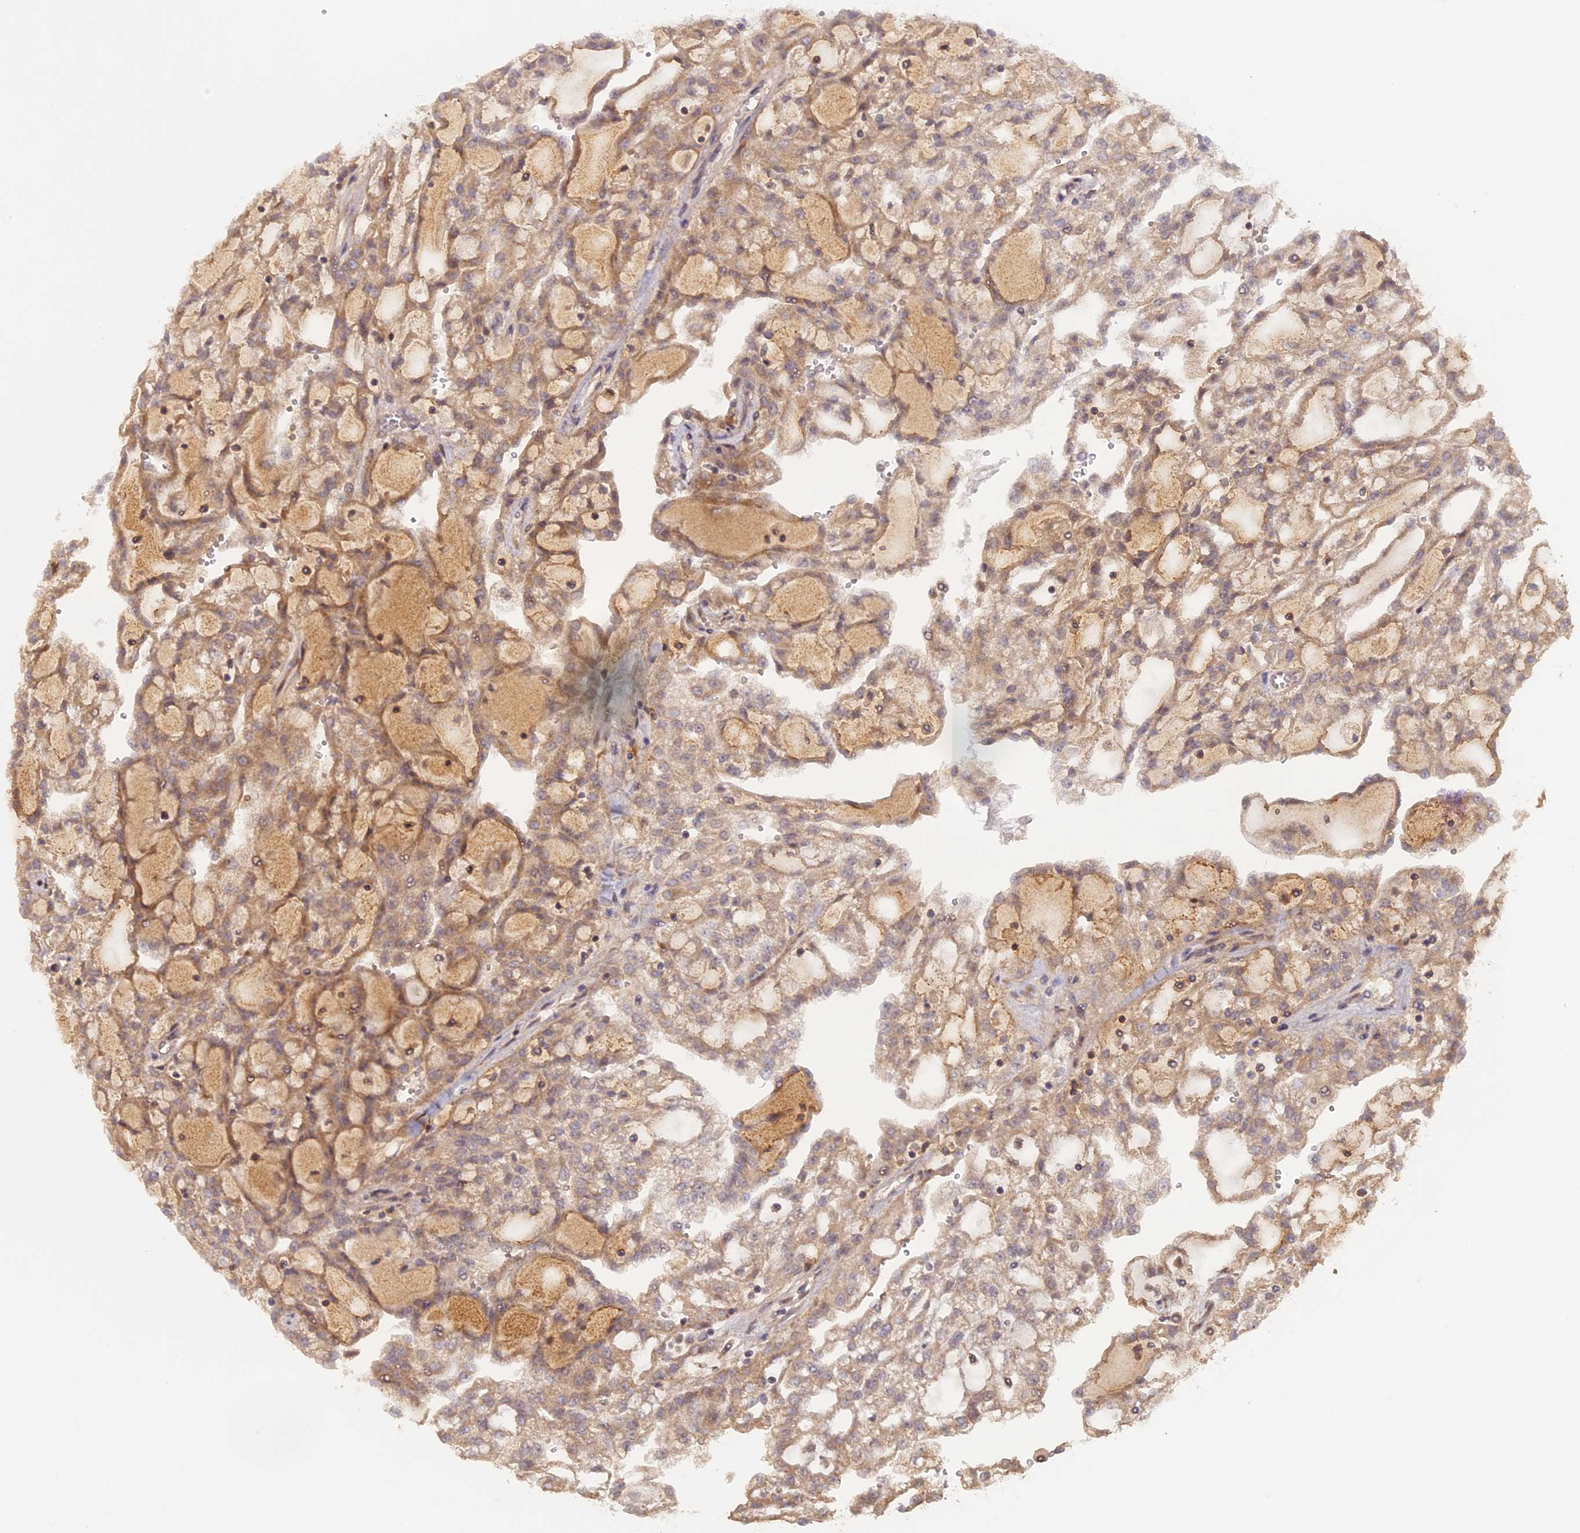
{"staining": {"intensity": "weak", "quantity": ">75%", "location": "cytoplasmic/membranous"}, "tissue": "renal cancer", "cell_type": "Tumor cells", "image_type": "cancer", "snomed": [{"axis": "morphology", "description": "Adenocarcinoma, NOS"}, {"axis": "topography", "description": "Kidney"}], "caption": "Renal cancer (adenocarcinoma) stained with a protein marker demonstrates weak staining in tumor cells.", "gene": "MYBL2", "patient": {"sex": "male", "age": 63}}